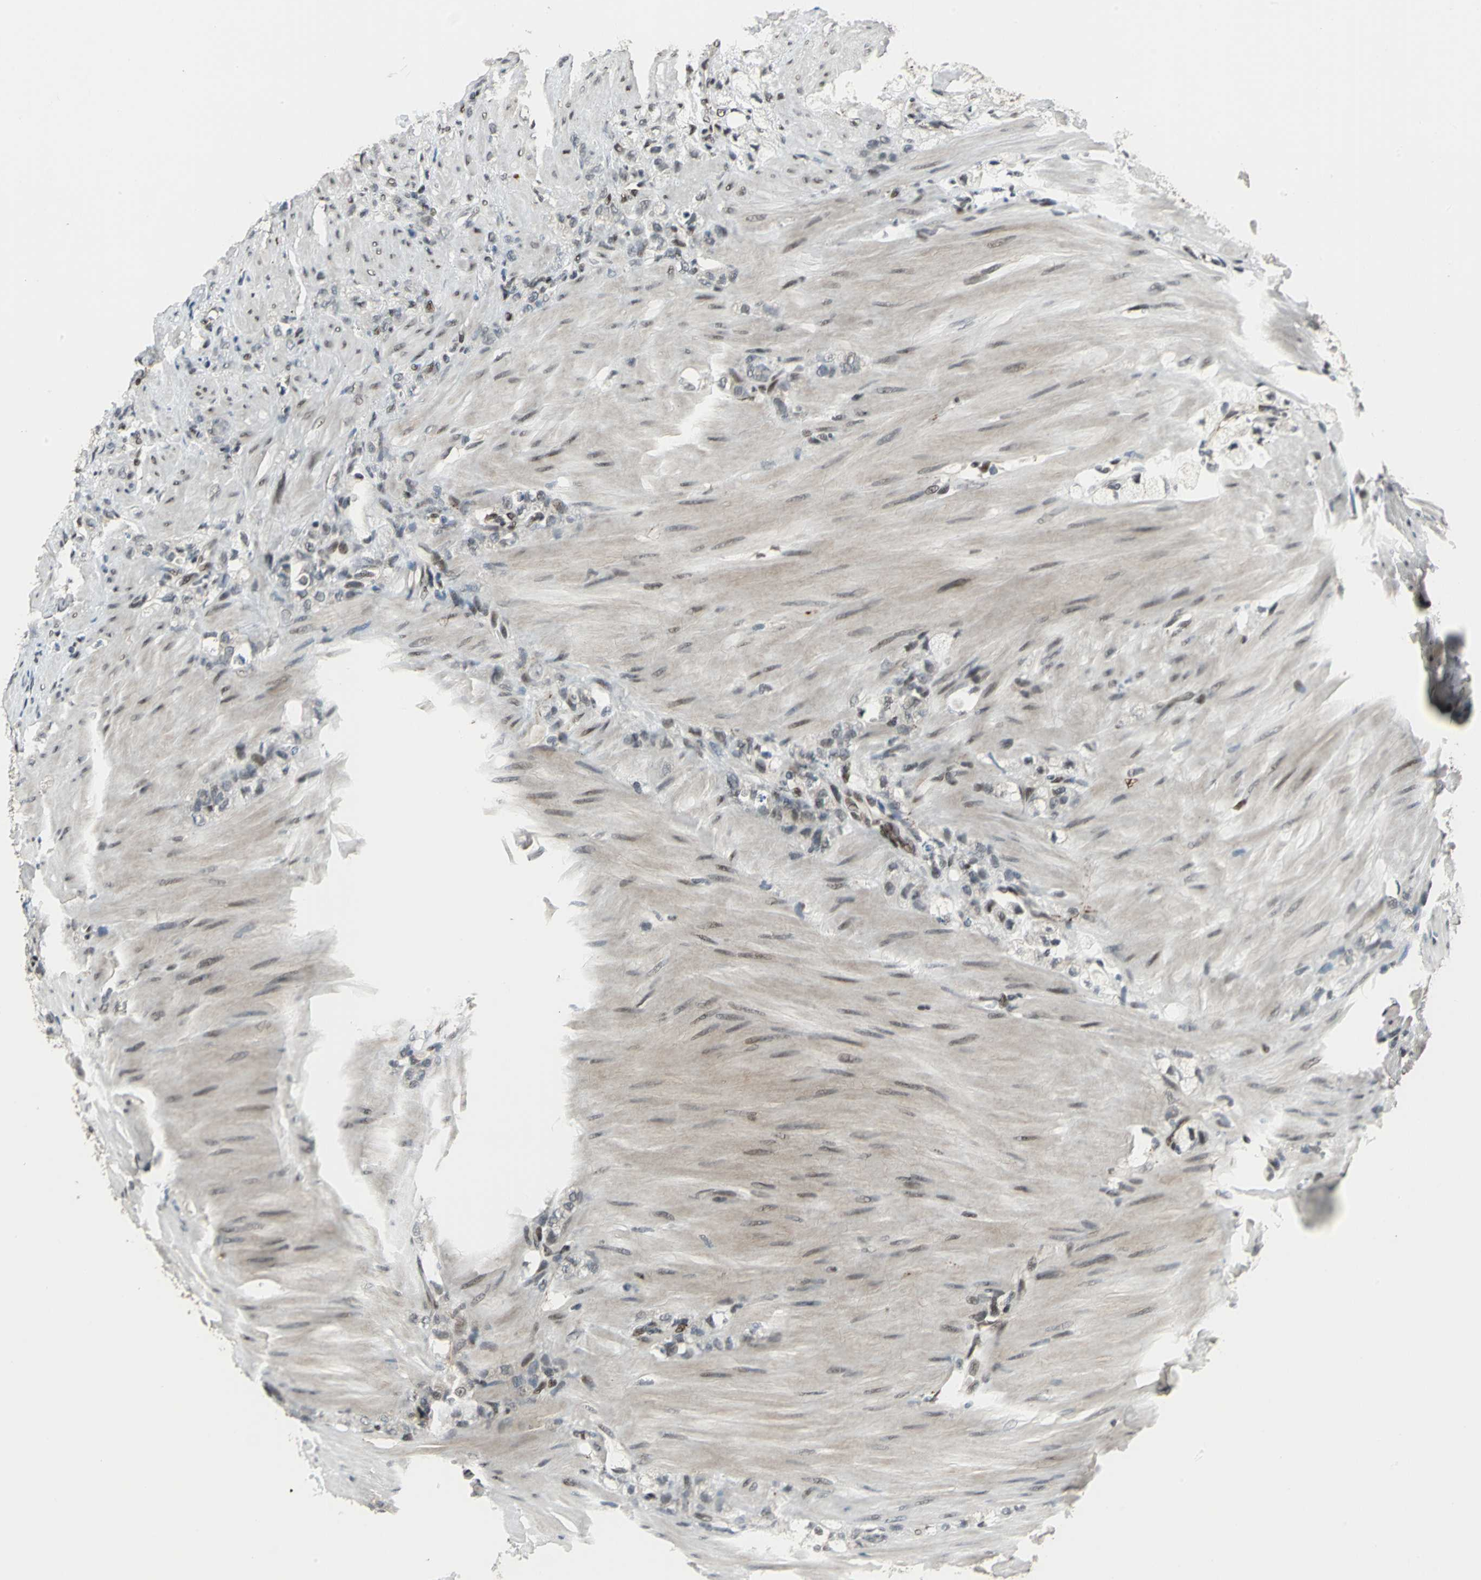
{"staining": {"intensity": "weak", "quantity": "25%-75%", "location": "nuclear"}, "tissue": "stomach cancer", "cell_type": "Tumor cells", "image_type": "cancer", "snomed": [{"axis": "morphology", "description": "Adenocarcinoma, NOS"}, {"axis": "topography", "description": "Stomach"}], "caption": "Protein expression analysis of human stomach cancer (adenocarcinoma) reveals weak nuclear positivity in about 25%-75% of tumor cells.", "gene": "ELF2", "patient": {"sex": "male", "age": 82}}